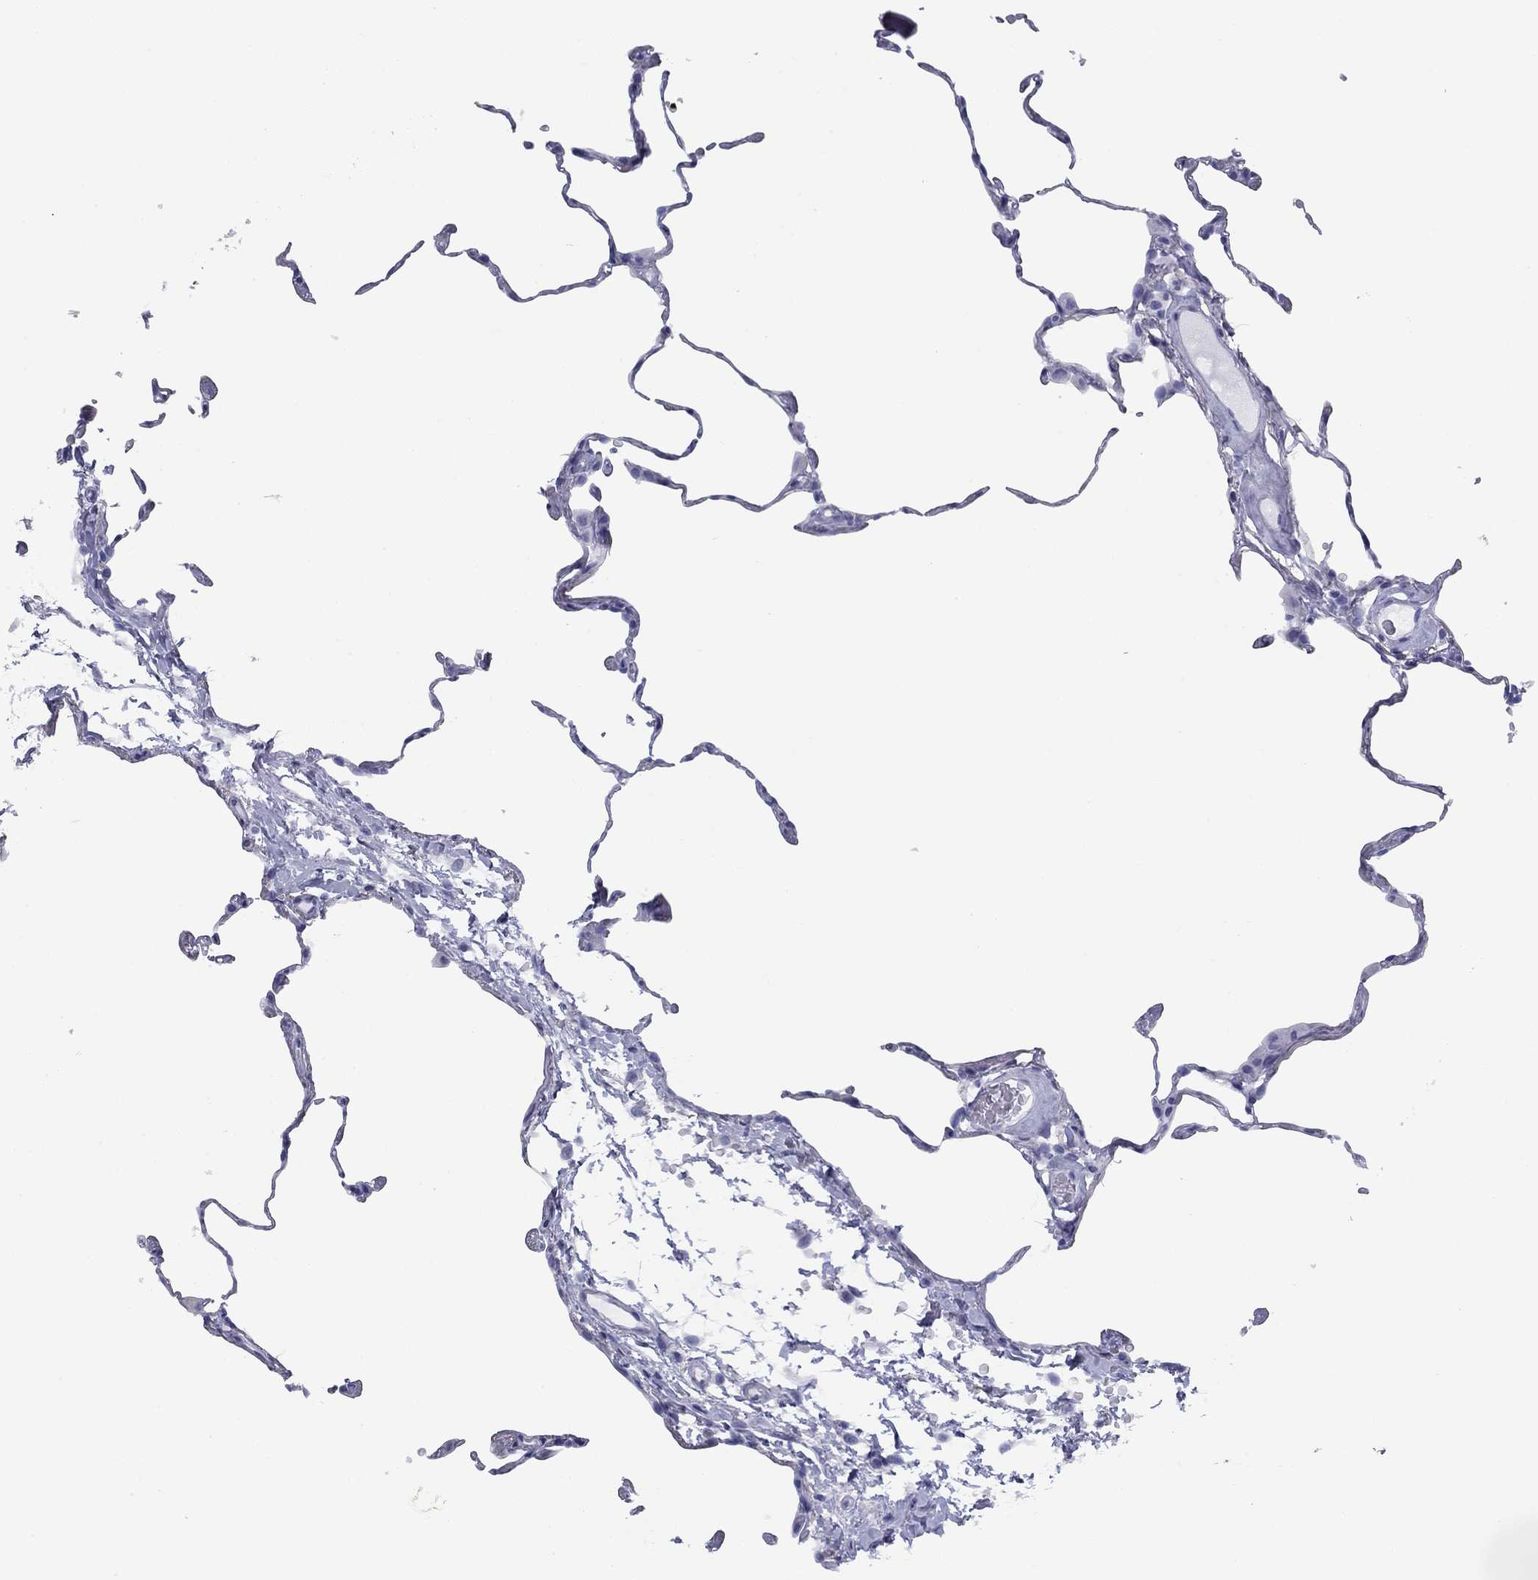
{"staining": {"intensity": "negative", "quantity": "none", "location": "none"}, "tissue": "lung", "cell_type": "Alveolar cells", "image_type": "normal", "snomed": [{"axis": "morphology", "description": "Normal tissue, NOS"}, {"axis": "topography", "description": "Lung"}], "caption": "Immunohistochemistry histopathology image of normal human lung stained for a protein (brown), which exhibits no positivity in alveolar cells.", "gene": "TIGD4", "patient": {"sex": "female", "age": 57}}